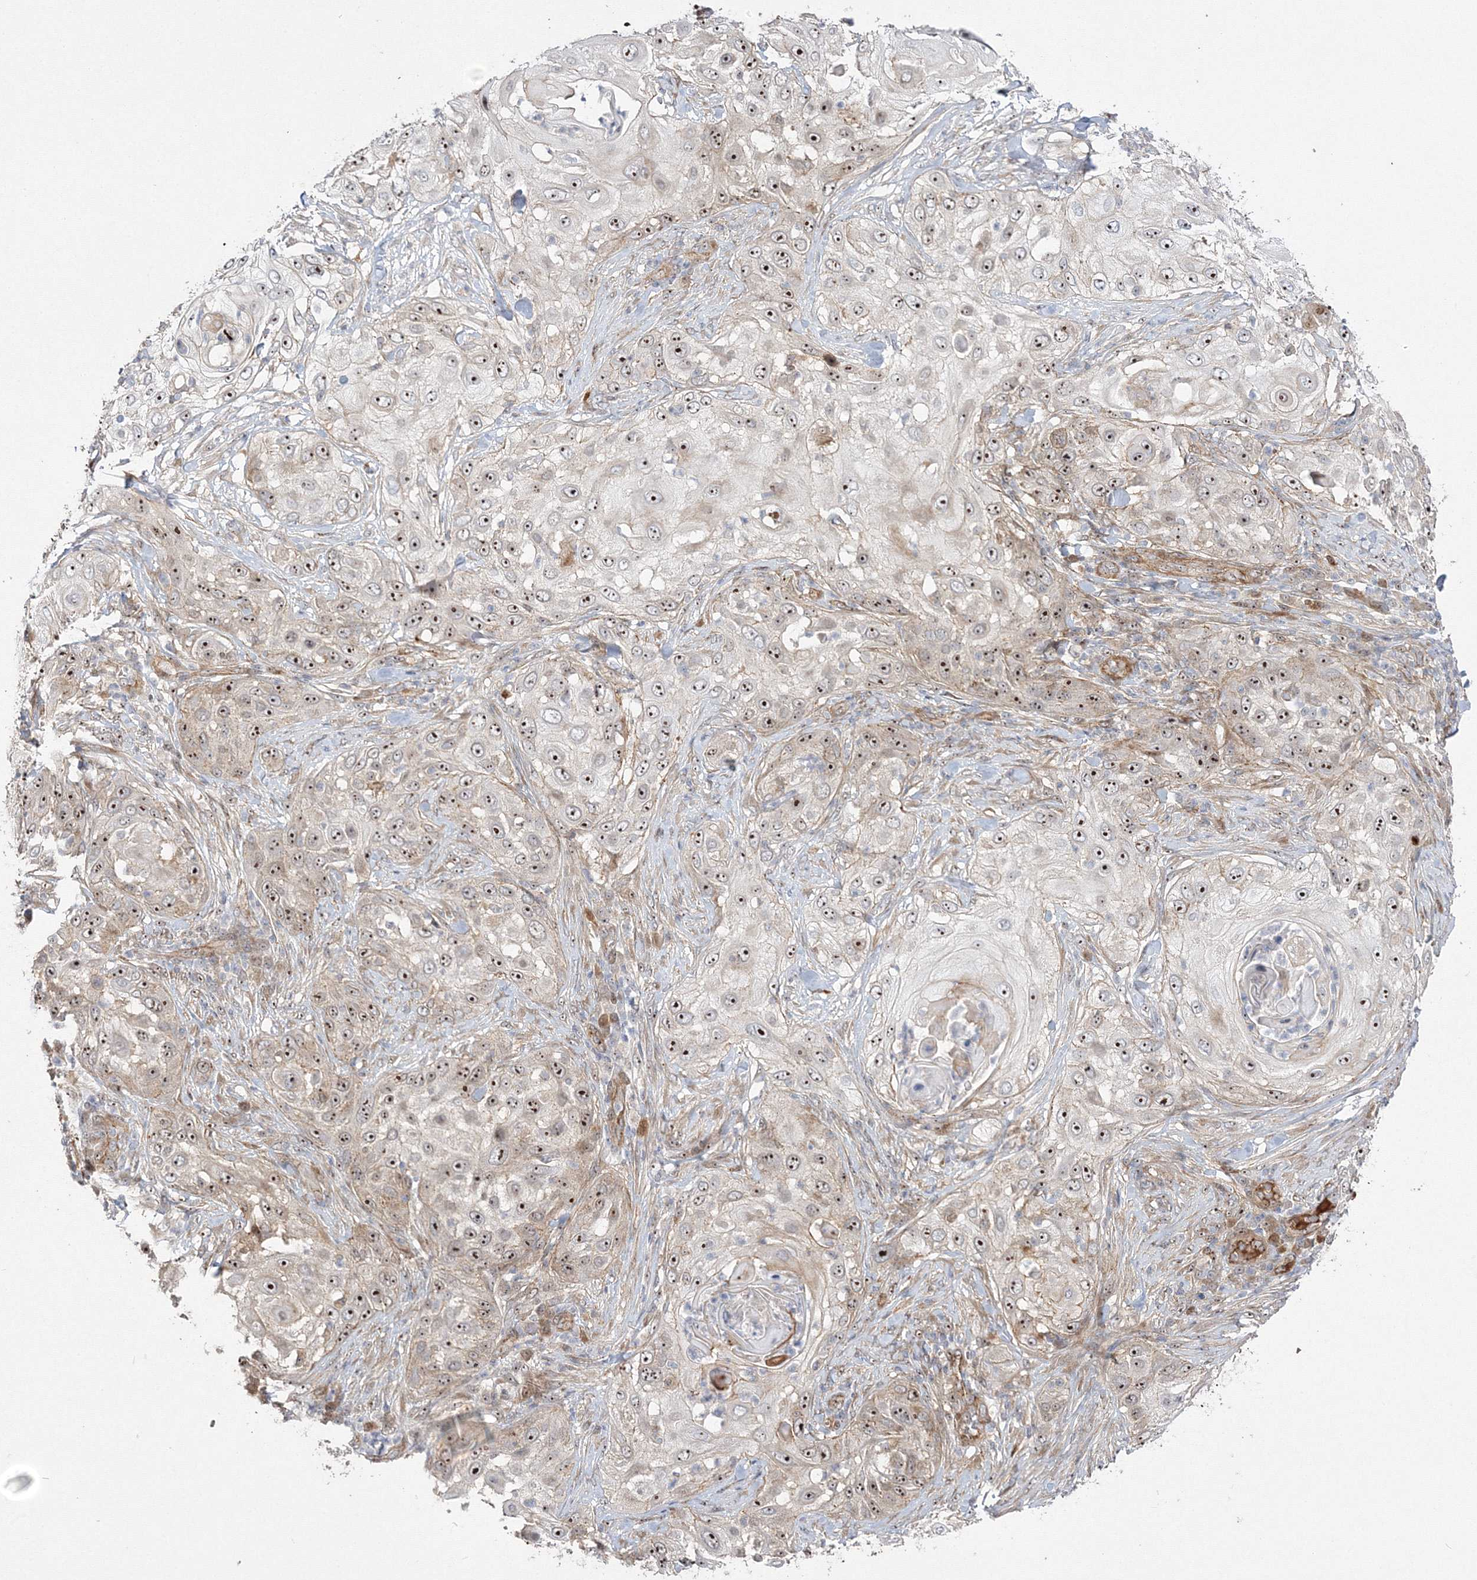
{"staining": {"intensity": "moderate", "quantity": ">75%", "location": "nuclear"}, "tissue": "skin cancer", "cell_type": "Tumor cells", "image_type": "cancer", "snomed": [{"axis": "morphology", "description": "Squamous cell carcinoma, NOS"}, {"axis": "topography", "description": "Skin"}], "caption": "An immunohistochemistry (IHC) histopathology image of neoplastic tissue is shown. Protein staining in brown highlights moderate nuclear positivity in skin squamous cell carcinoma within tumor cells.", "gene": "NPM3", "patient": {"sex": "female", "age": 44}}